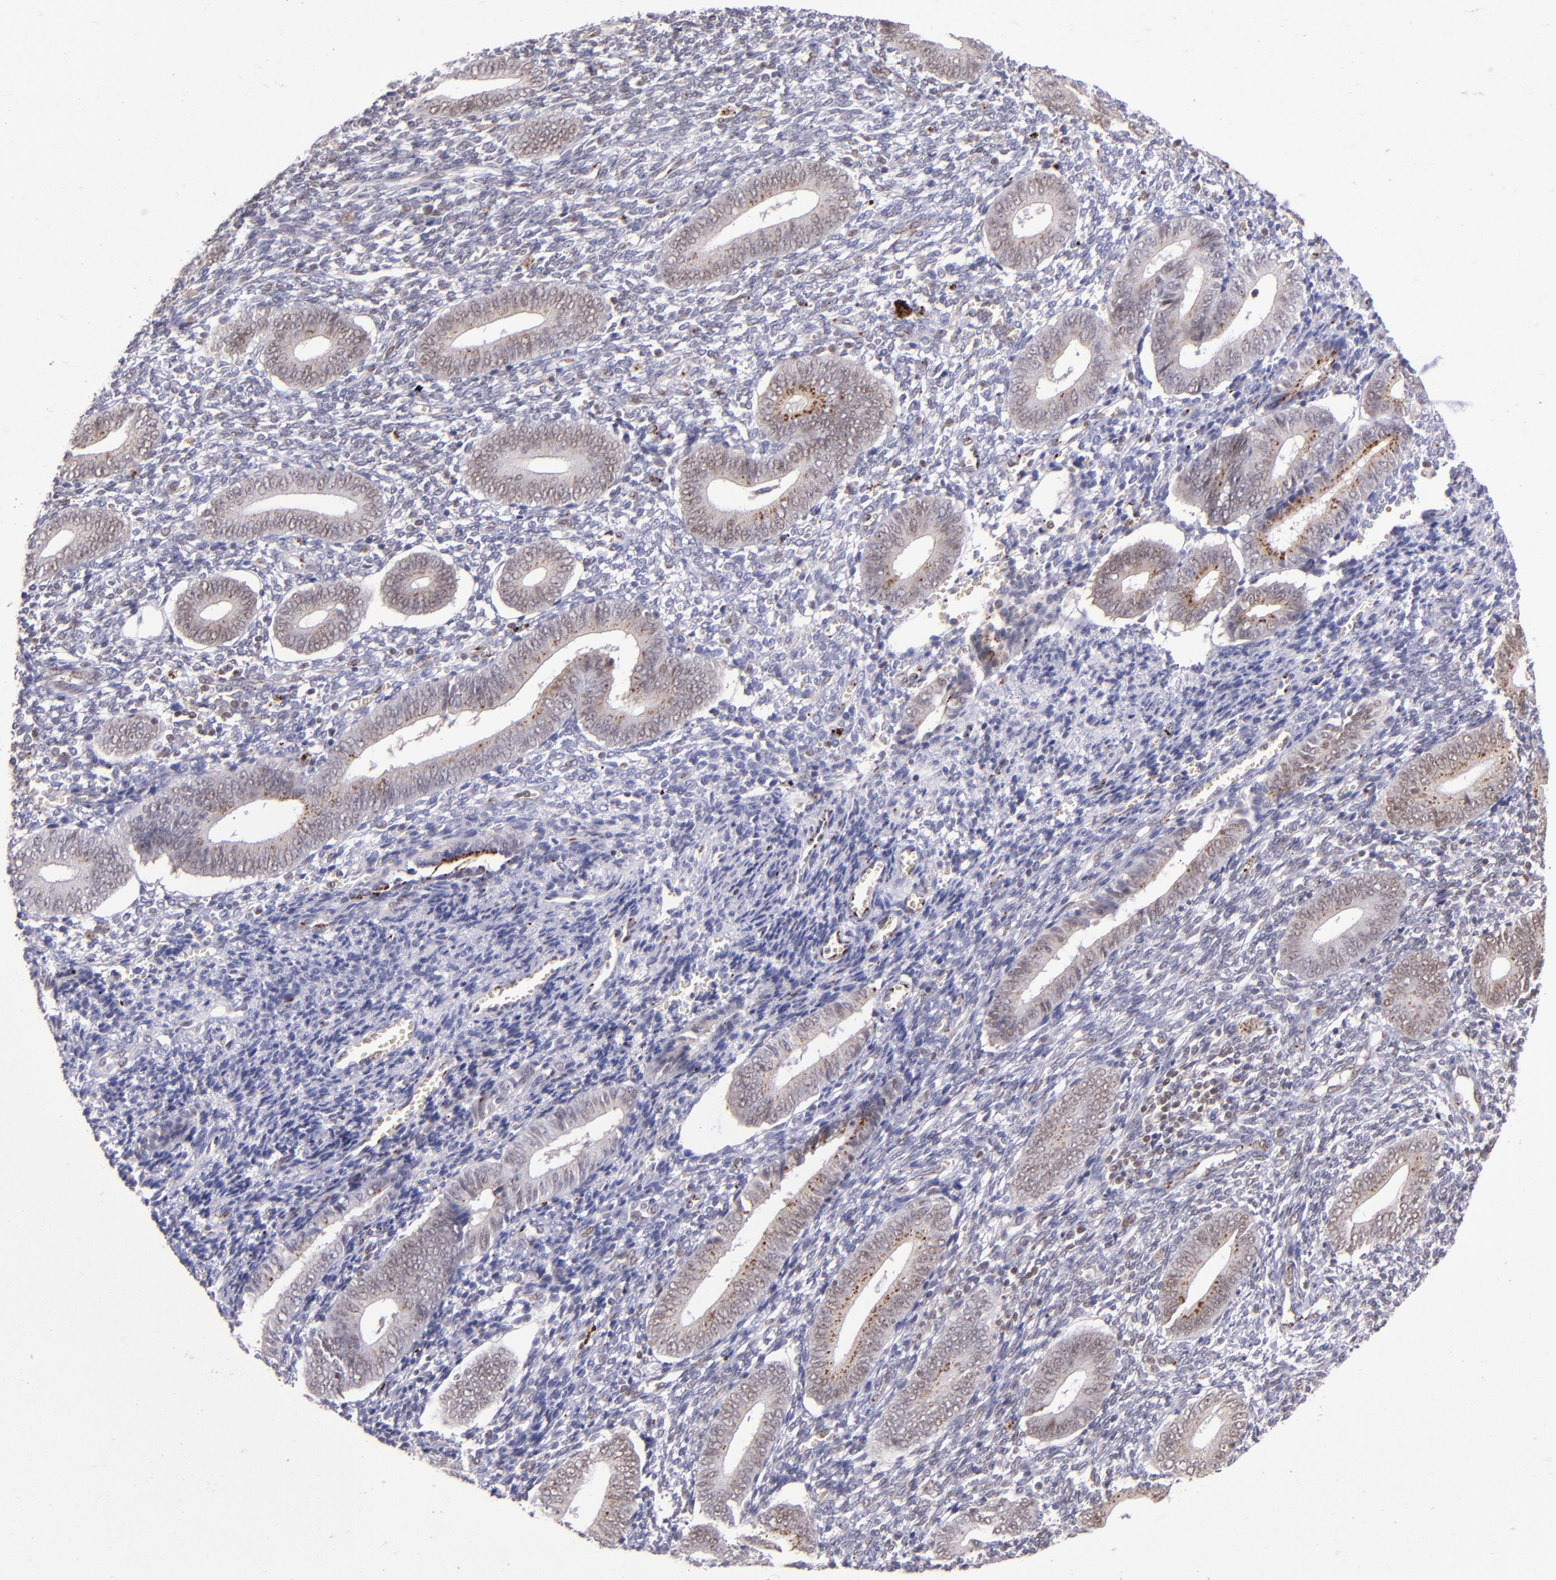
{"staining": {"intensity": "weak", "quantity": "<25%", "location": "nuclear"}, "tissue": "endometrium", "cell_type": "Cells in endometrial stroma", "image_type": "normal", "snomed": [{"axis": "morphology", "description": "Normal tissue, NOS"}, {"axis": "topography", "description": "Uterus"}, {"axis": "topography", "description": "Endometrium"}], "caption": "Immunohistochemistry of unremarkable human endometrium demonstrates no expression in cells in endometrial stroma.", "gene": "MGMT", "patient": {"sex": "female", "age": 33}}